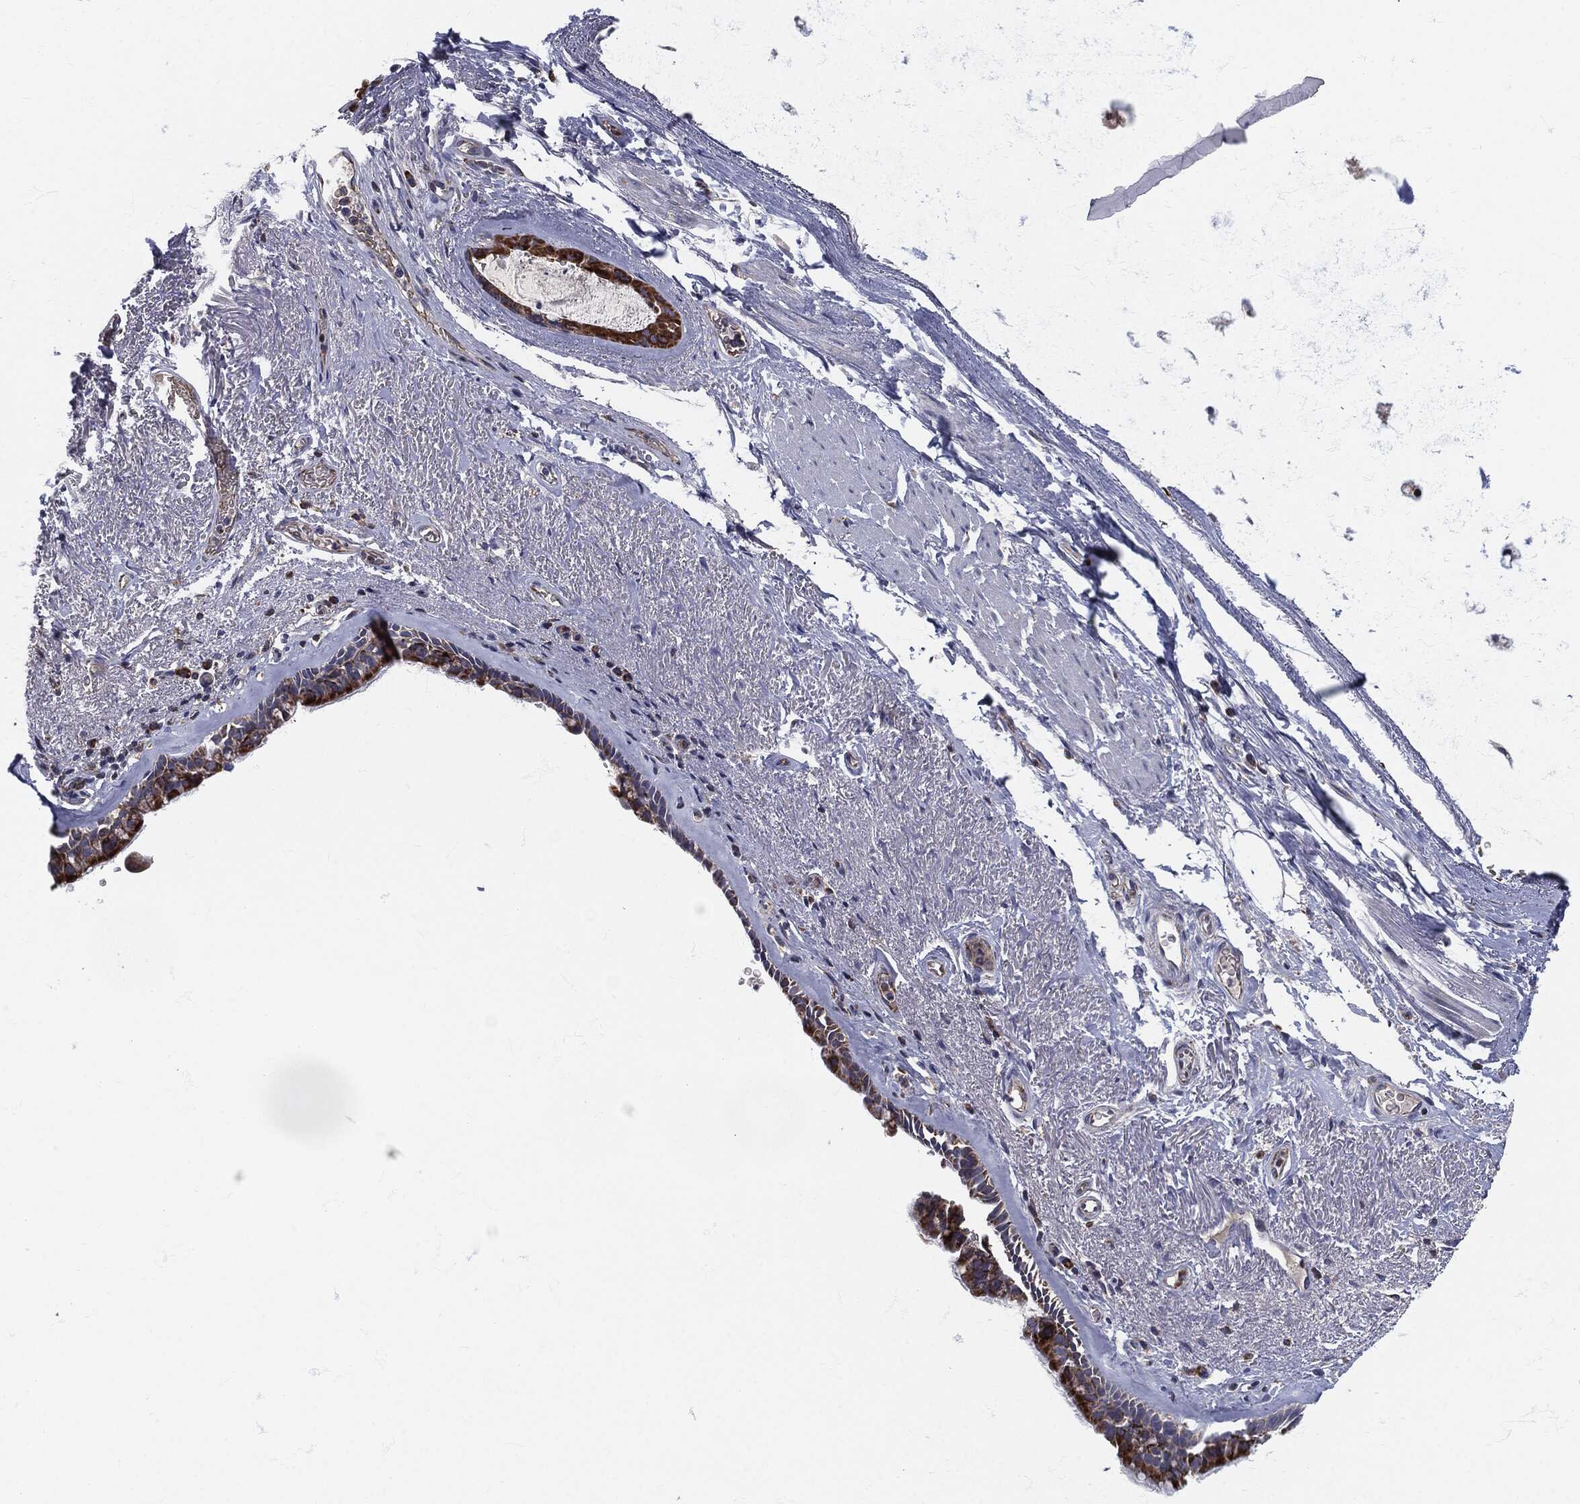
{"staining": {"intensity": "strong", "quantity": "25%-75%", "location": "cytoplasmic/membranous"}, "tissue": "bronchus", "cell_type": "Respiratory epithelial cells", "image_type": "normal", "snomed": [{"axis": "morphology", "description": "Normal tissue, NOS"}, {"axis": "topography", "description": "Bronchus"}], "caption": "This image exhibits normal bronchus stained with immunohistochemistry to label a protein in brown. The cytoplasmic/membranous of respiratory epithelial cells show strong positivity for the protein. Nuclei are counter-stained blue.", "gene": "SIGLEC9", "patient": {"sex": "male", "age": 82}}